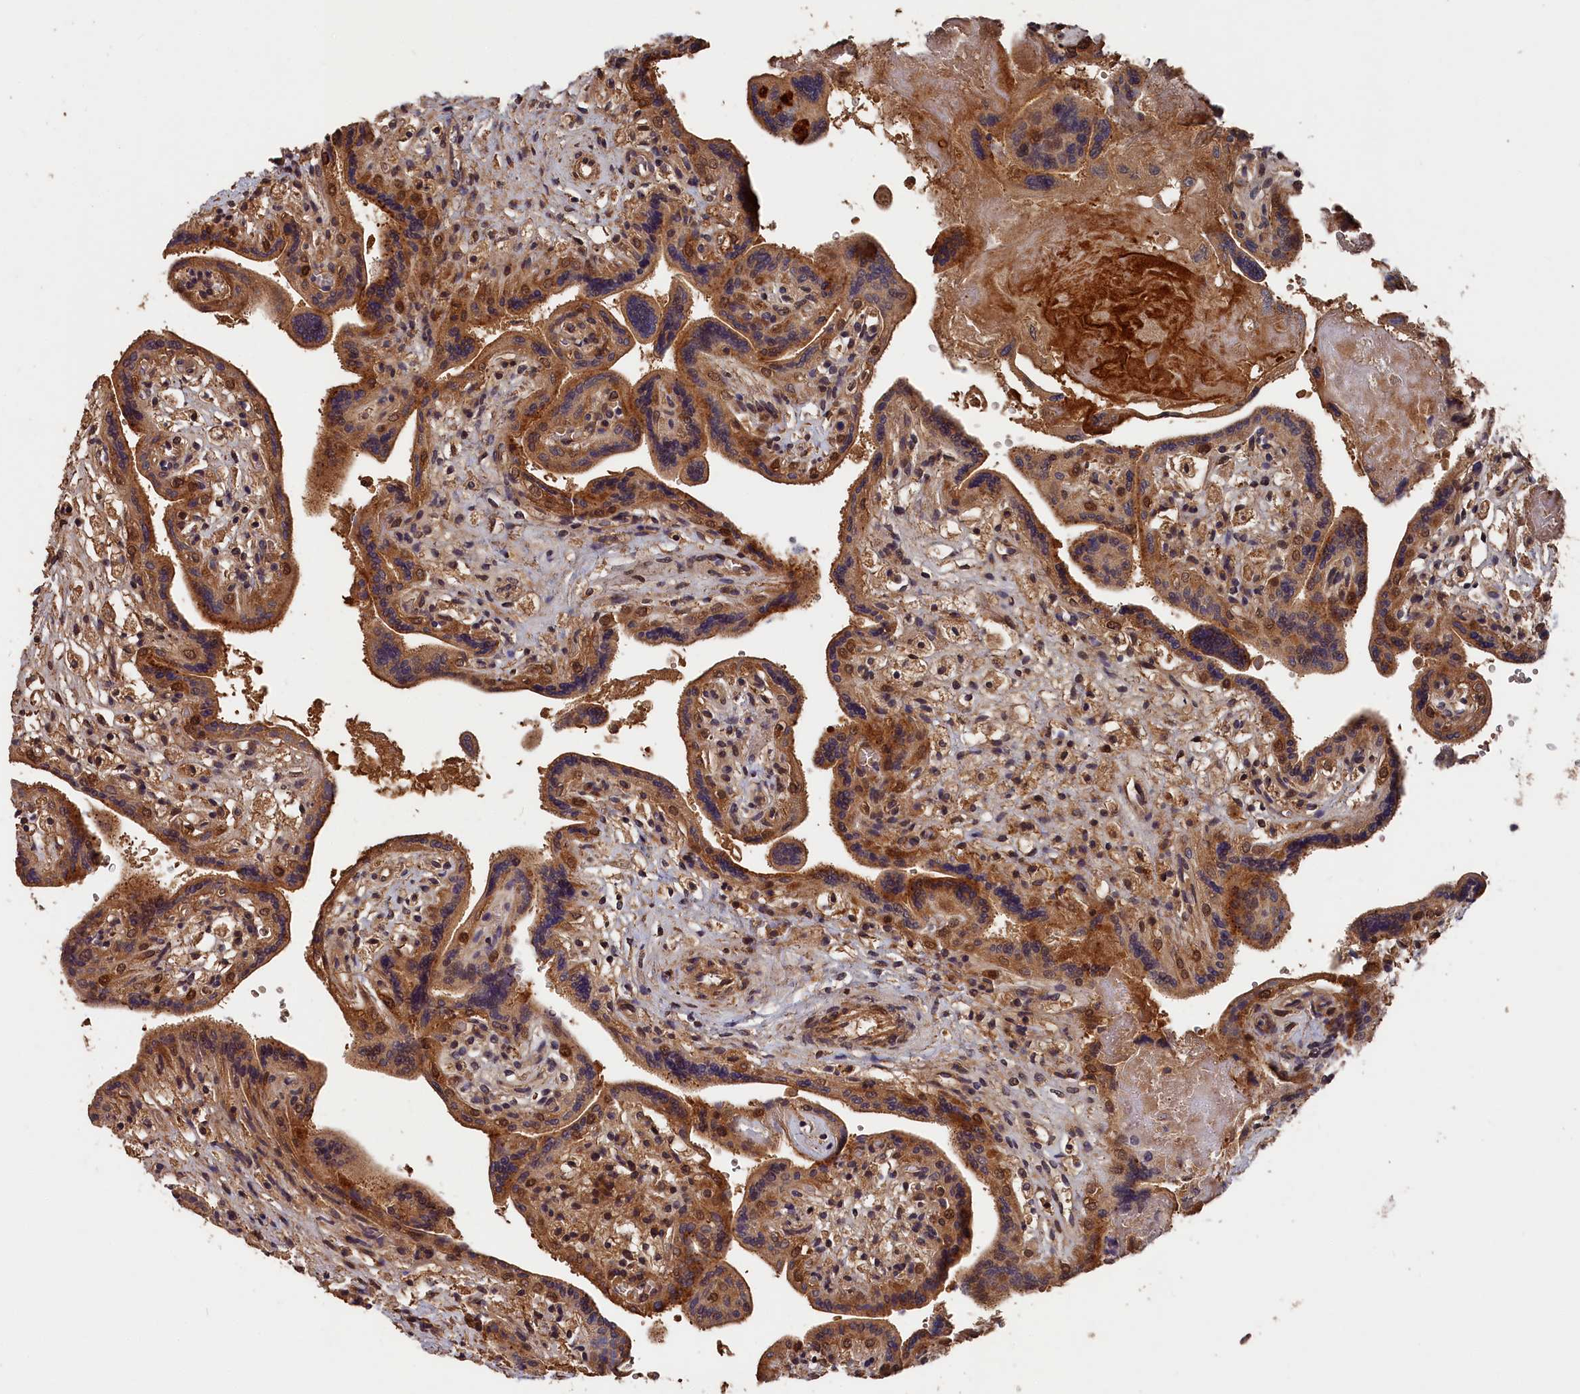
{"staining": {"intensity": "strong", "quantity": "25%-75%", "location": "cytoplasmic/membranous"}, "tissue": "placenta", "cell_type": "Trophoblastic cells", "image_type": "normal", "snomed": [{"axis": "morphology", "description": "Normal tissue, NOS"}, {"axis": "topography", "description": "Placenta"}], "caption": "Protein expression analysis of benign placenta demonstrates strong cytoplasmic/membranous staining in about 25%-75% of trophoblastic cells. (IHC, brightfield microscopy, high magnification).", "gene": "RMI2", "patient": {"sex": "female", "age": 37}}